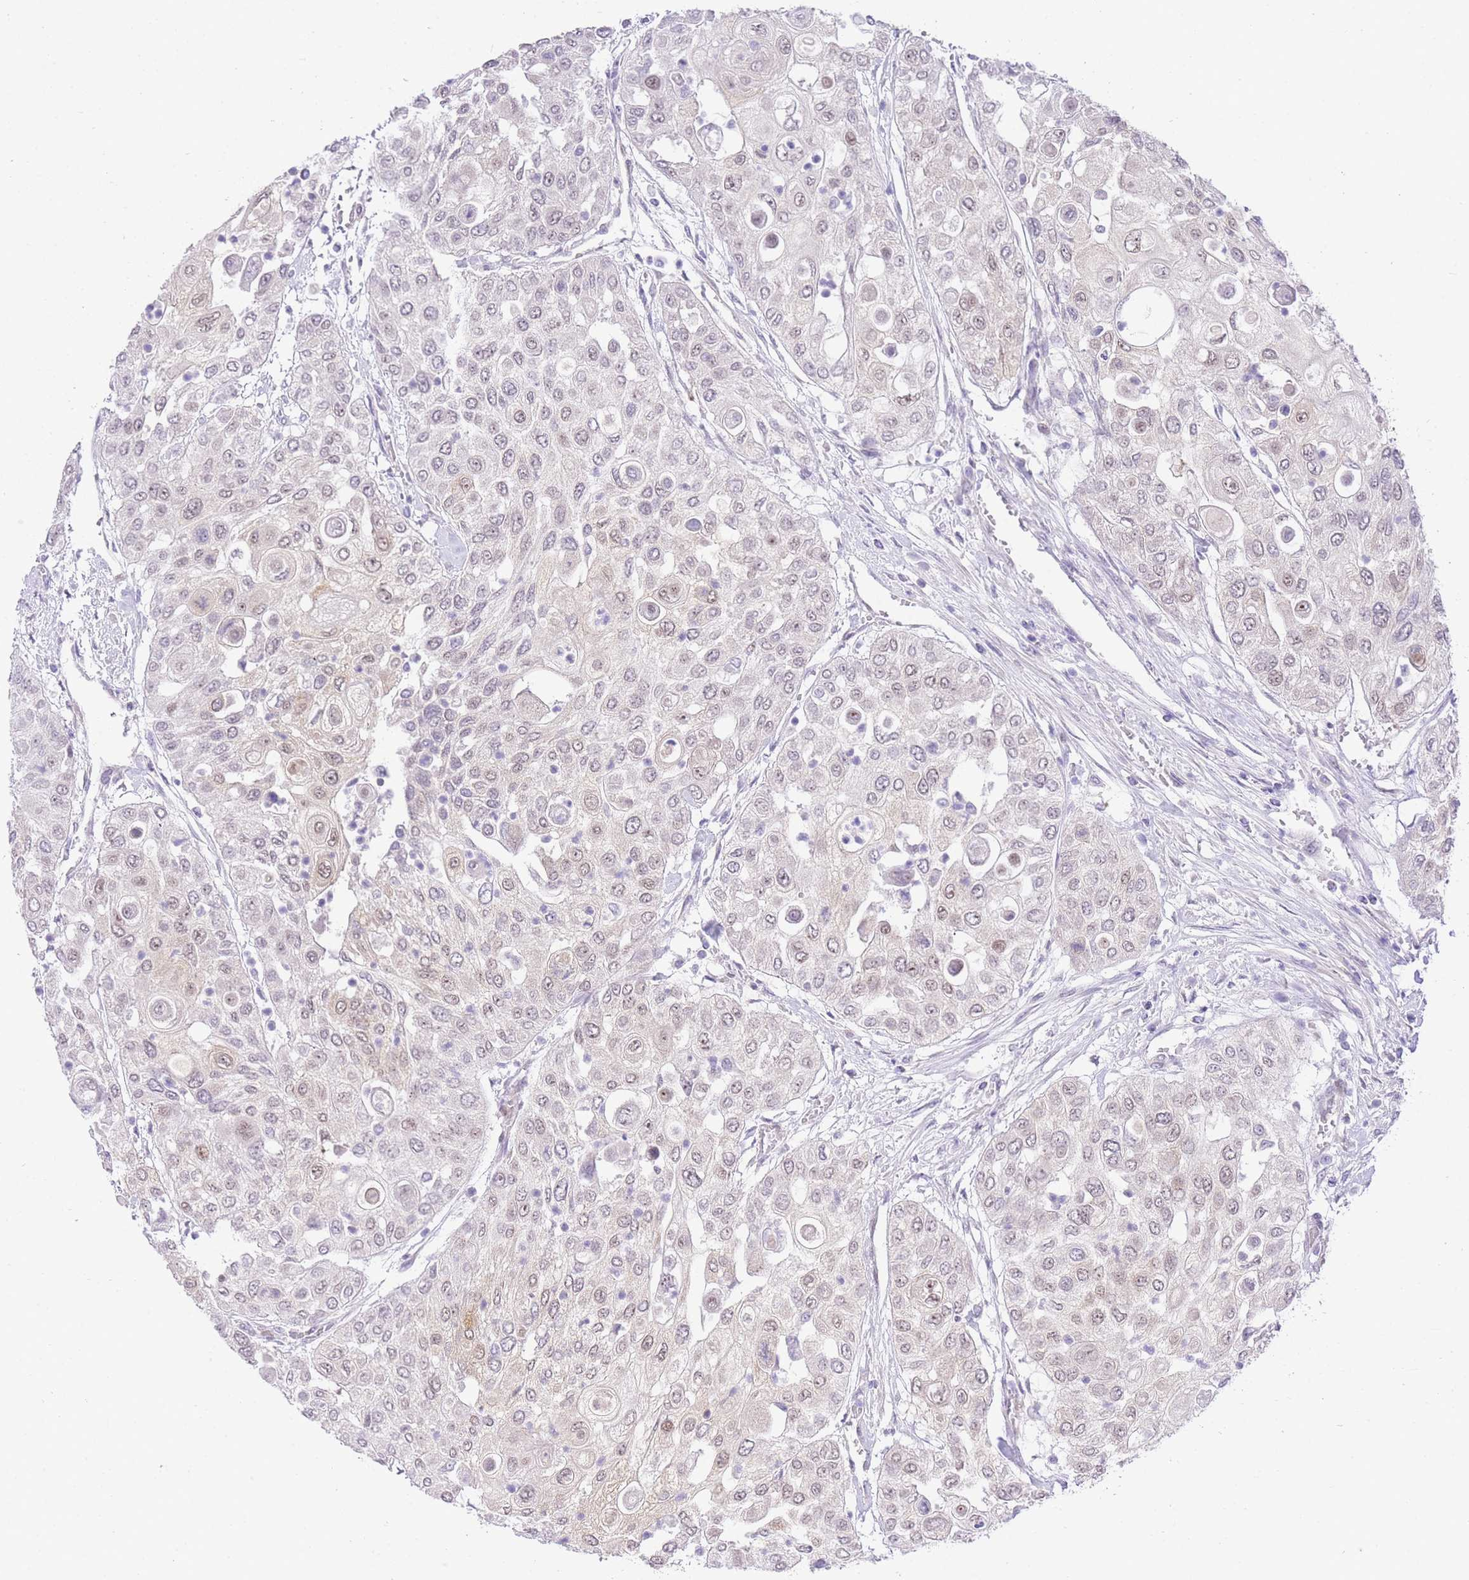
{"staining": {"intensity": "negative", "quantity": "none", "location": "none"}, "tissue": "urothelial cancer", "cell_type": "Tumor cells", "image_type": "cancer", "snomed": [{"axis": "morphology", "description": "Urothelial carcinoma, High grade"}, {"axis": "topography", "description": "Urinary bladder"}], "caption": "Tumor cells are negative for protein expression in human high-grade urothelial carcinoma.", "gene": "STK39", "patient": {"sex": "female", "age": 79}}